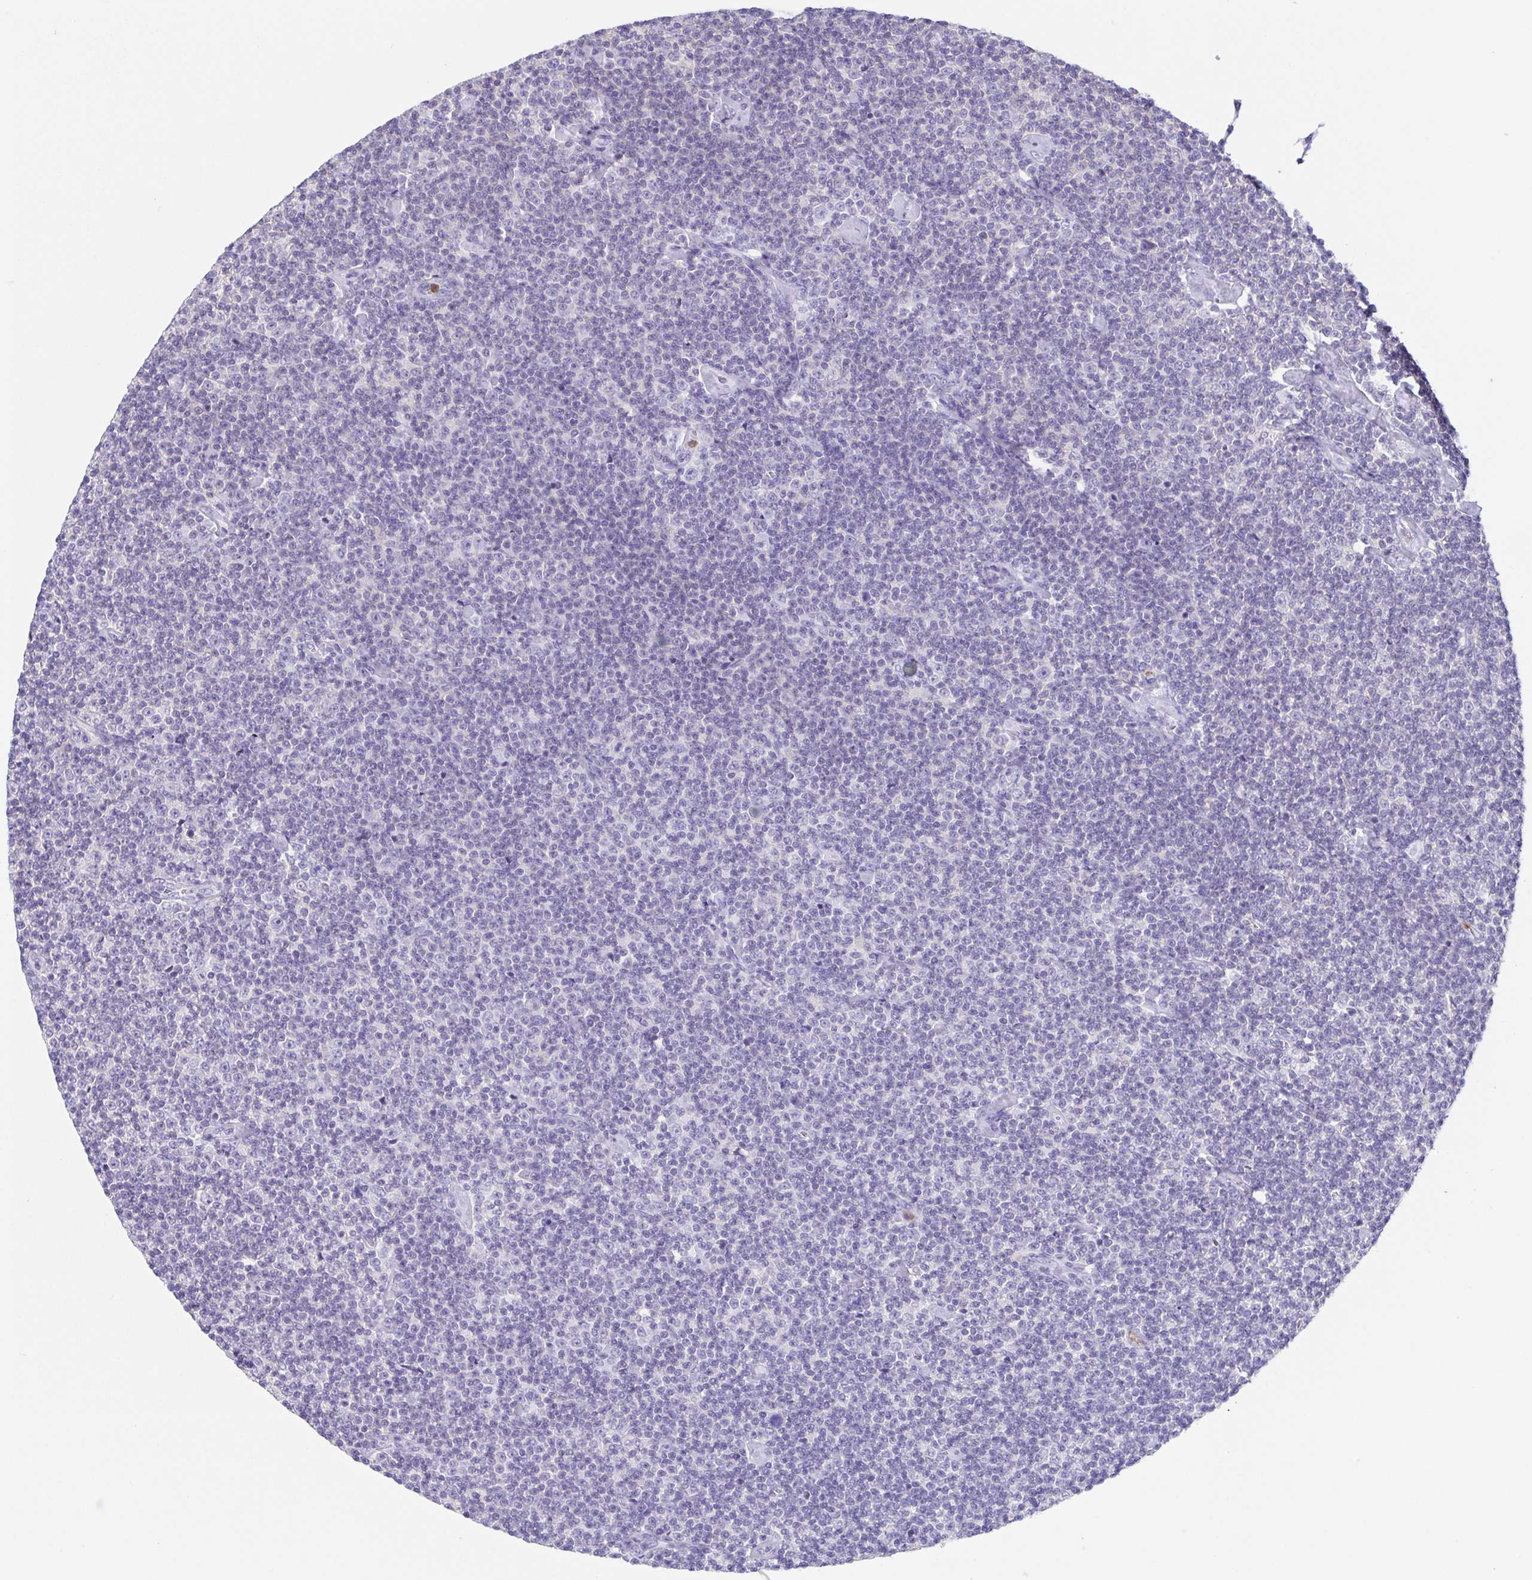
{"staining": {"intensity": "negative", "quantity": "none", "location": "none"}, "tissue": "lymphoma", "cell_type": "Tumor cells", "image_type": "cancer", "snomed": [{"axis": "morphology", "description": "Malignant lymphoma, non-Hodgkin's type, Low grade"}, {"axis": "topography", "description": "Lymph node"}], "caption": "Lymphoma stained for a protein using immunohistochemistry demonstrates no positivity tumor cells.", "gene": "ARPP21", "patient": {"sex": "male", "age": 81}}